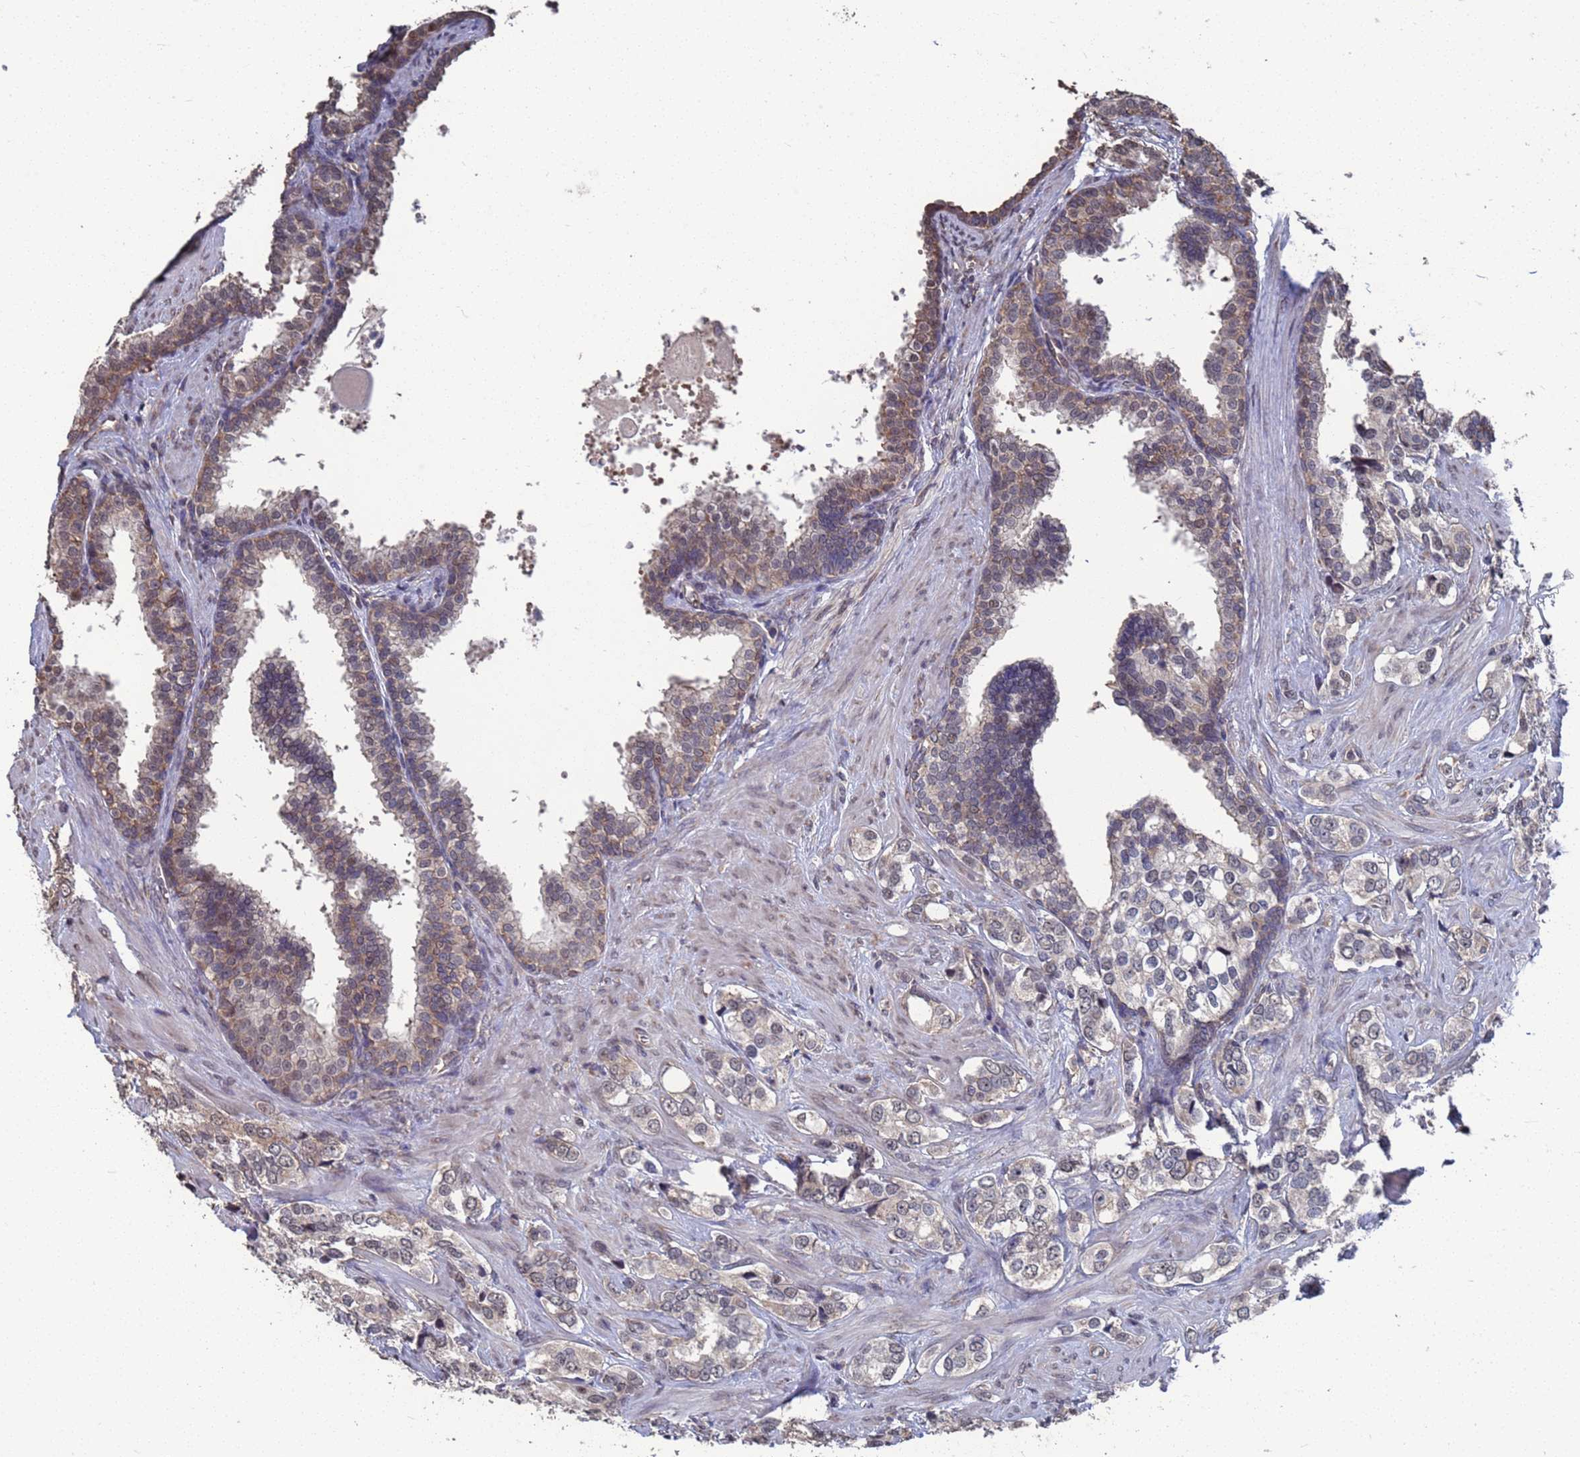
{"staining": {"intensity": "weak", "quantity": "<25%", "location": "cytoplasmic/membranous"}, "tissue": "prostate cancer", "cell_type": "Tumor cells", "image_type": "cancer", "snomed": [{"axis": "morphology", "description": "Adenocarcinoma, High grade"}, {"axis": "topography", "description": "Prostate"}], "caption": "IHC micrograph of neoplastic tissue: prostate cancer (high-grade adenocarcinoma) stained with DAB demonstrates no significant protein positivity in tumor cells.", "gene": "CFAP119", "patient": {"sex": "male", "age": 66}}